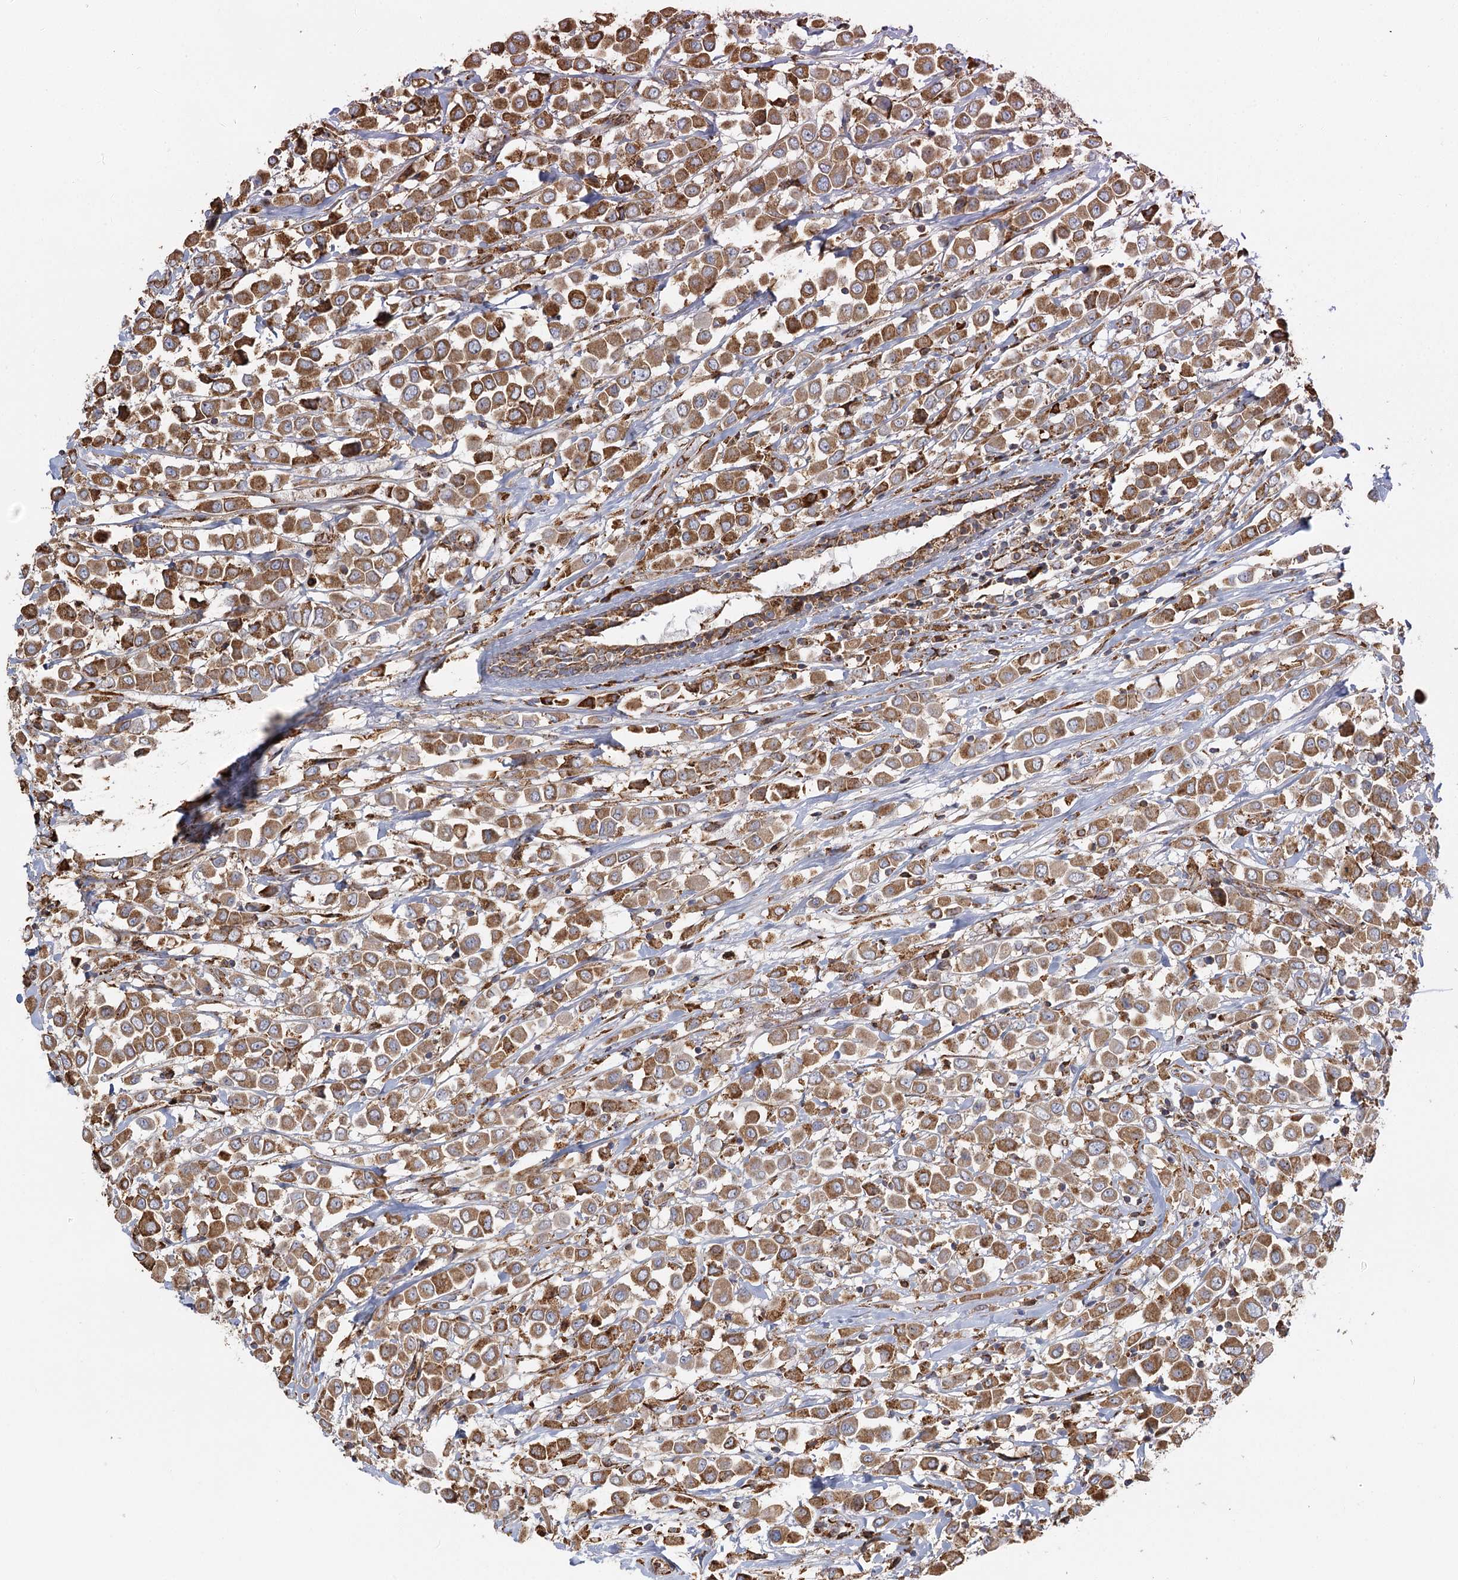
{"staining": {"intensity": "moderate", "quantity": ">75%", "location": "cytoplasmic/membranous"}, "tissue": "breast cancer", "cell_type": "Tumor cells", "image_type": "cancer", "snomed": [{"axis": "morphology", "description": "Duct carcinoma"}, {"axis": "topography", "description": "Breast"}], "caption": "This is a histology image of immunohistochemistry staining of invasive ductal carcinoma (breast), which shows moderate staining in the cytoplasmic/membranous of tumor cells.", "gene": "TAS1R1", "patient": {"sex": "female", "age": 61}}